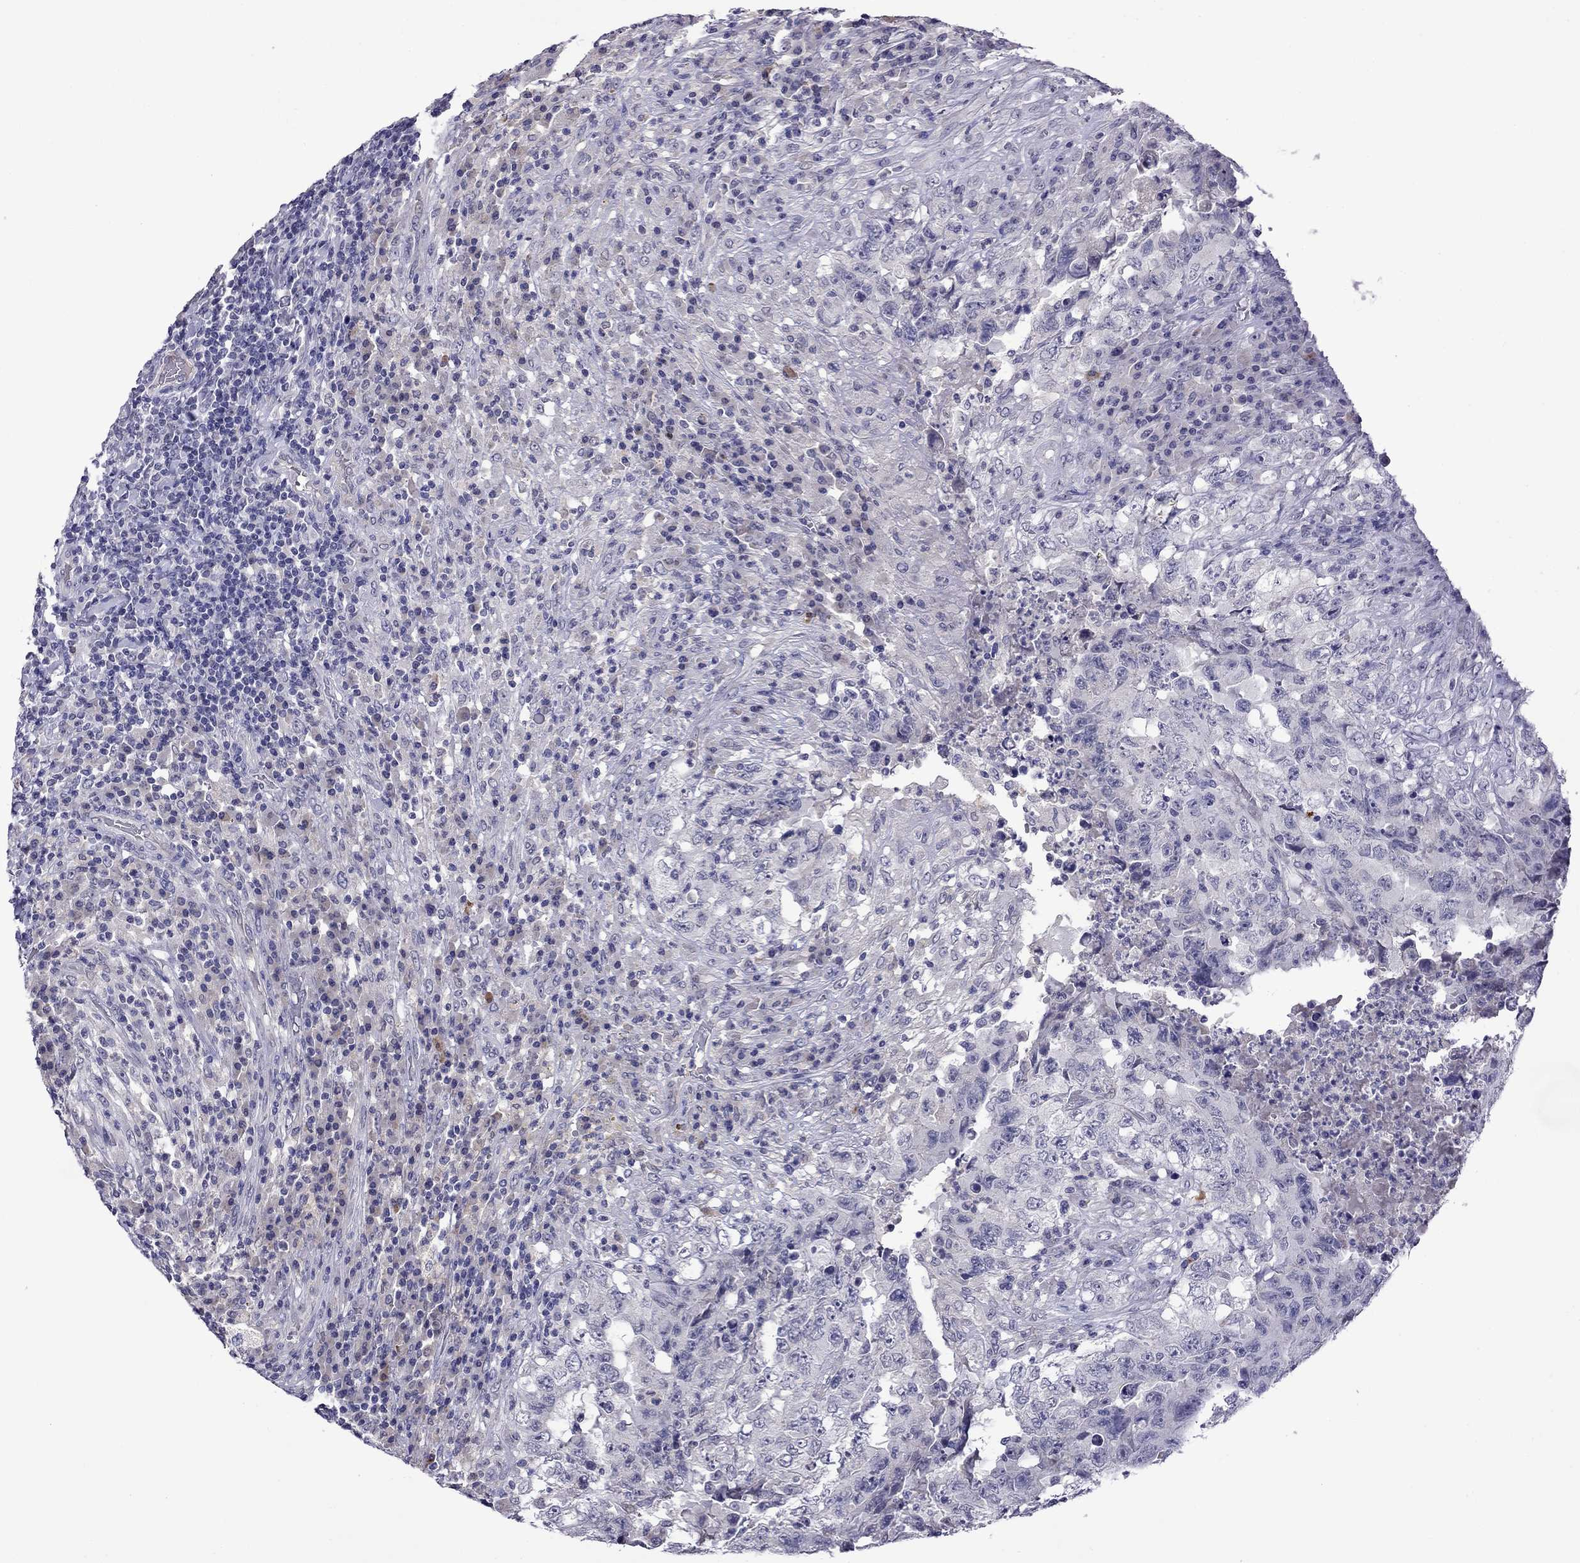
{"staining": {"intensity": "negative", "quantity": "none", "location": "none"}, "tissue": "testis cancer", "cell_type": "Tumor cells", "image_type": "cancer", "snomed": [{"axis": "morphology", "description": "Necrosis, NOS"}, {"axis": "morphology", "description": "Carcinoma, Embryonal, NOS"}, {"axis": "topography", "description": "Testis"}], "caption": "An immunohistochemistry micrograph of testis embryonal carcinoma is shown. There is no staining in tumor cells of testis embryonal carcinoma. (DAB (3,3'-diaminobenzidine) immunohistochemistry (IHC), high magnification).", "gene": "STAR", "patient": {"sex": "male", "age": 19}}